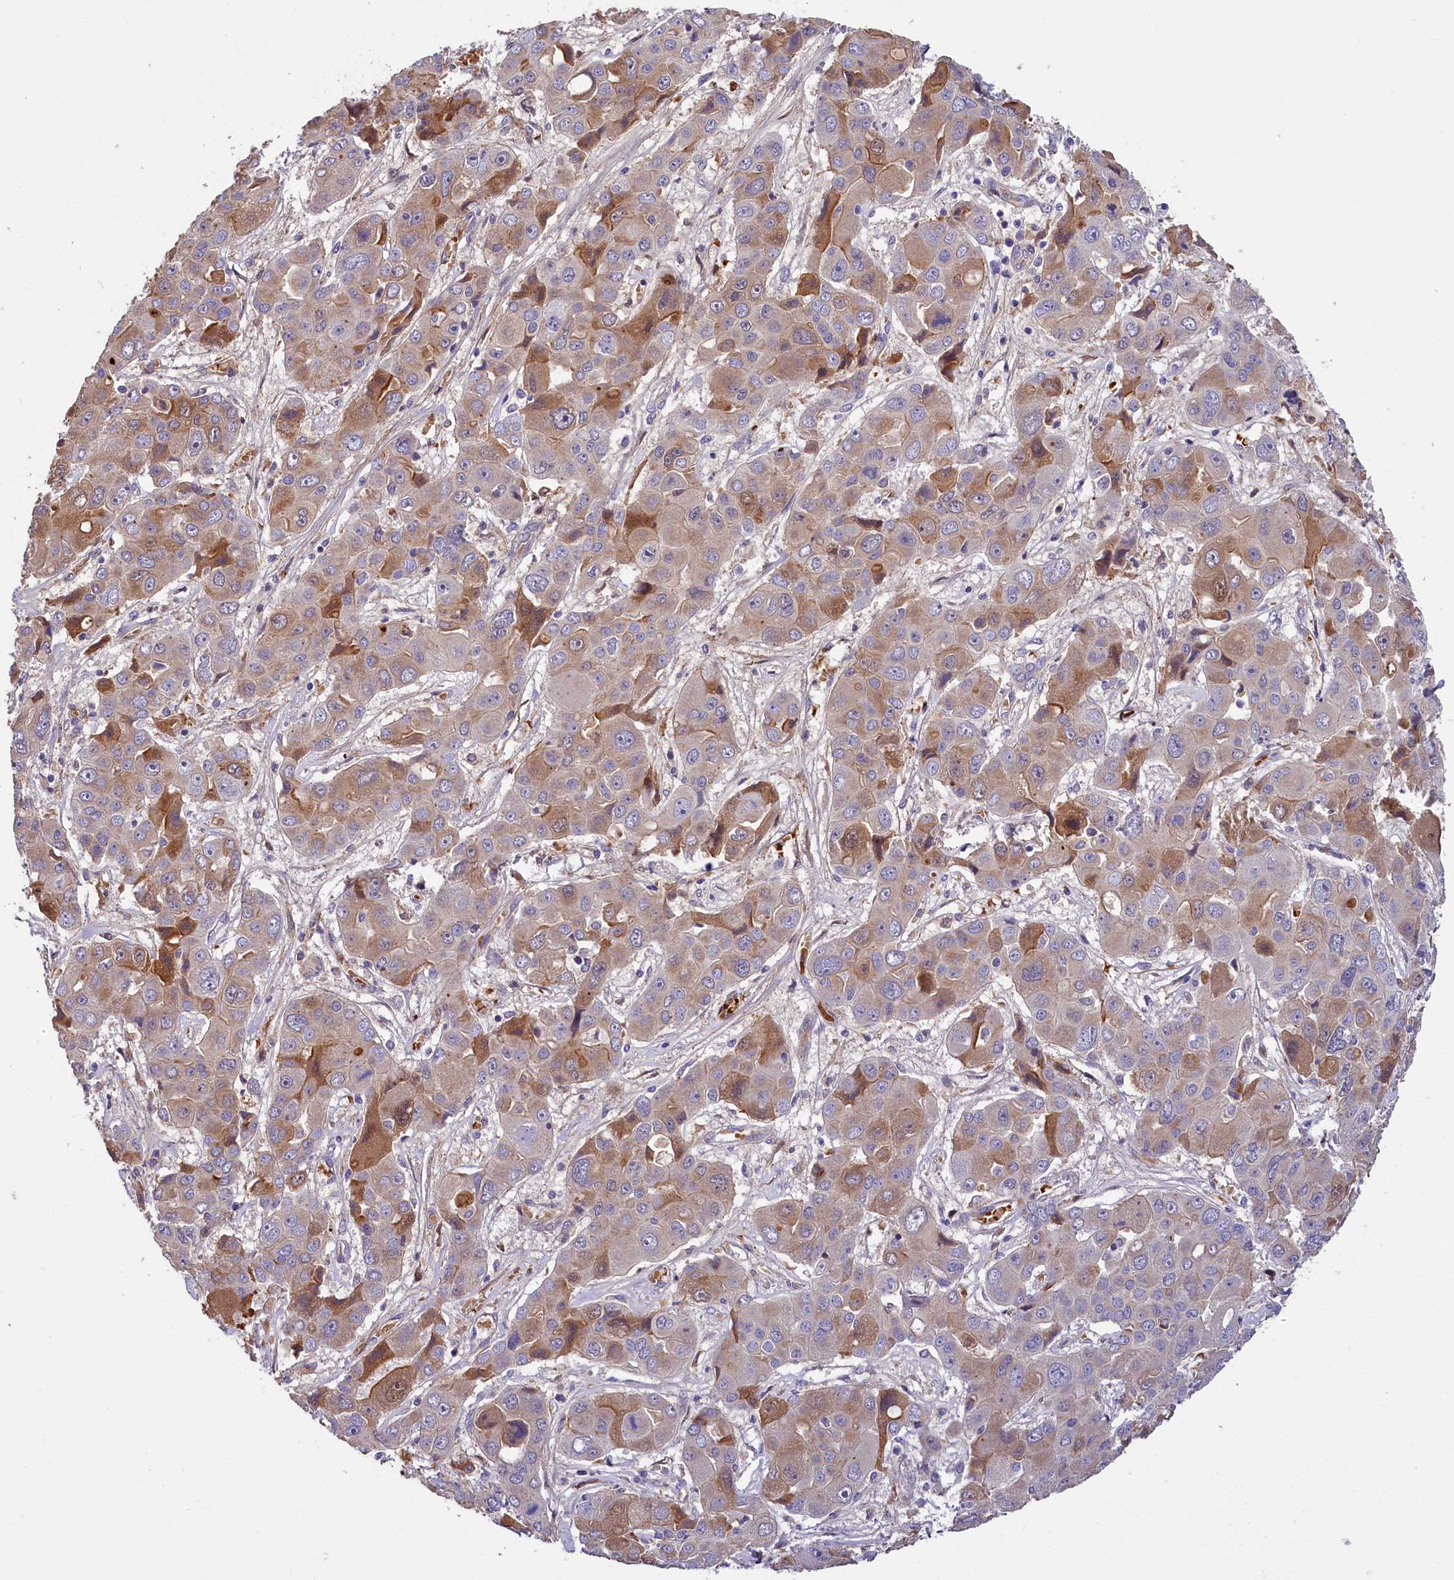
{"staining": {"intensity": "weak", "quantity": "25%-75%", "location": "cytoplasmic/membranous"}, "tissue": "liver cancer", "cell_type": "Tumor cells", "image_type": "cancer", "snomed": [{"axis": "morphology", "description": "Cholangiocarcinoma"}, {"axis": "topography", "description": "Liver"}], "caption": "Weak cytoplasmic/membranous staining for a protein is present in approximately 25%-75% of tumor cells of liver cancer (cholangiocarcinoma) using immunohistochemistry (IHC).", "gene": "PHAF1", "patient": {"sex": "male", "age": 67}}